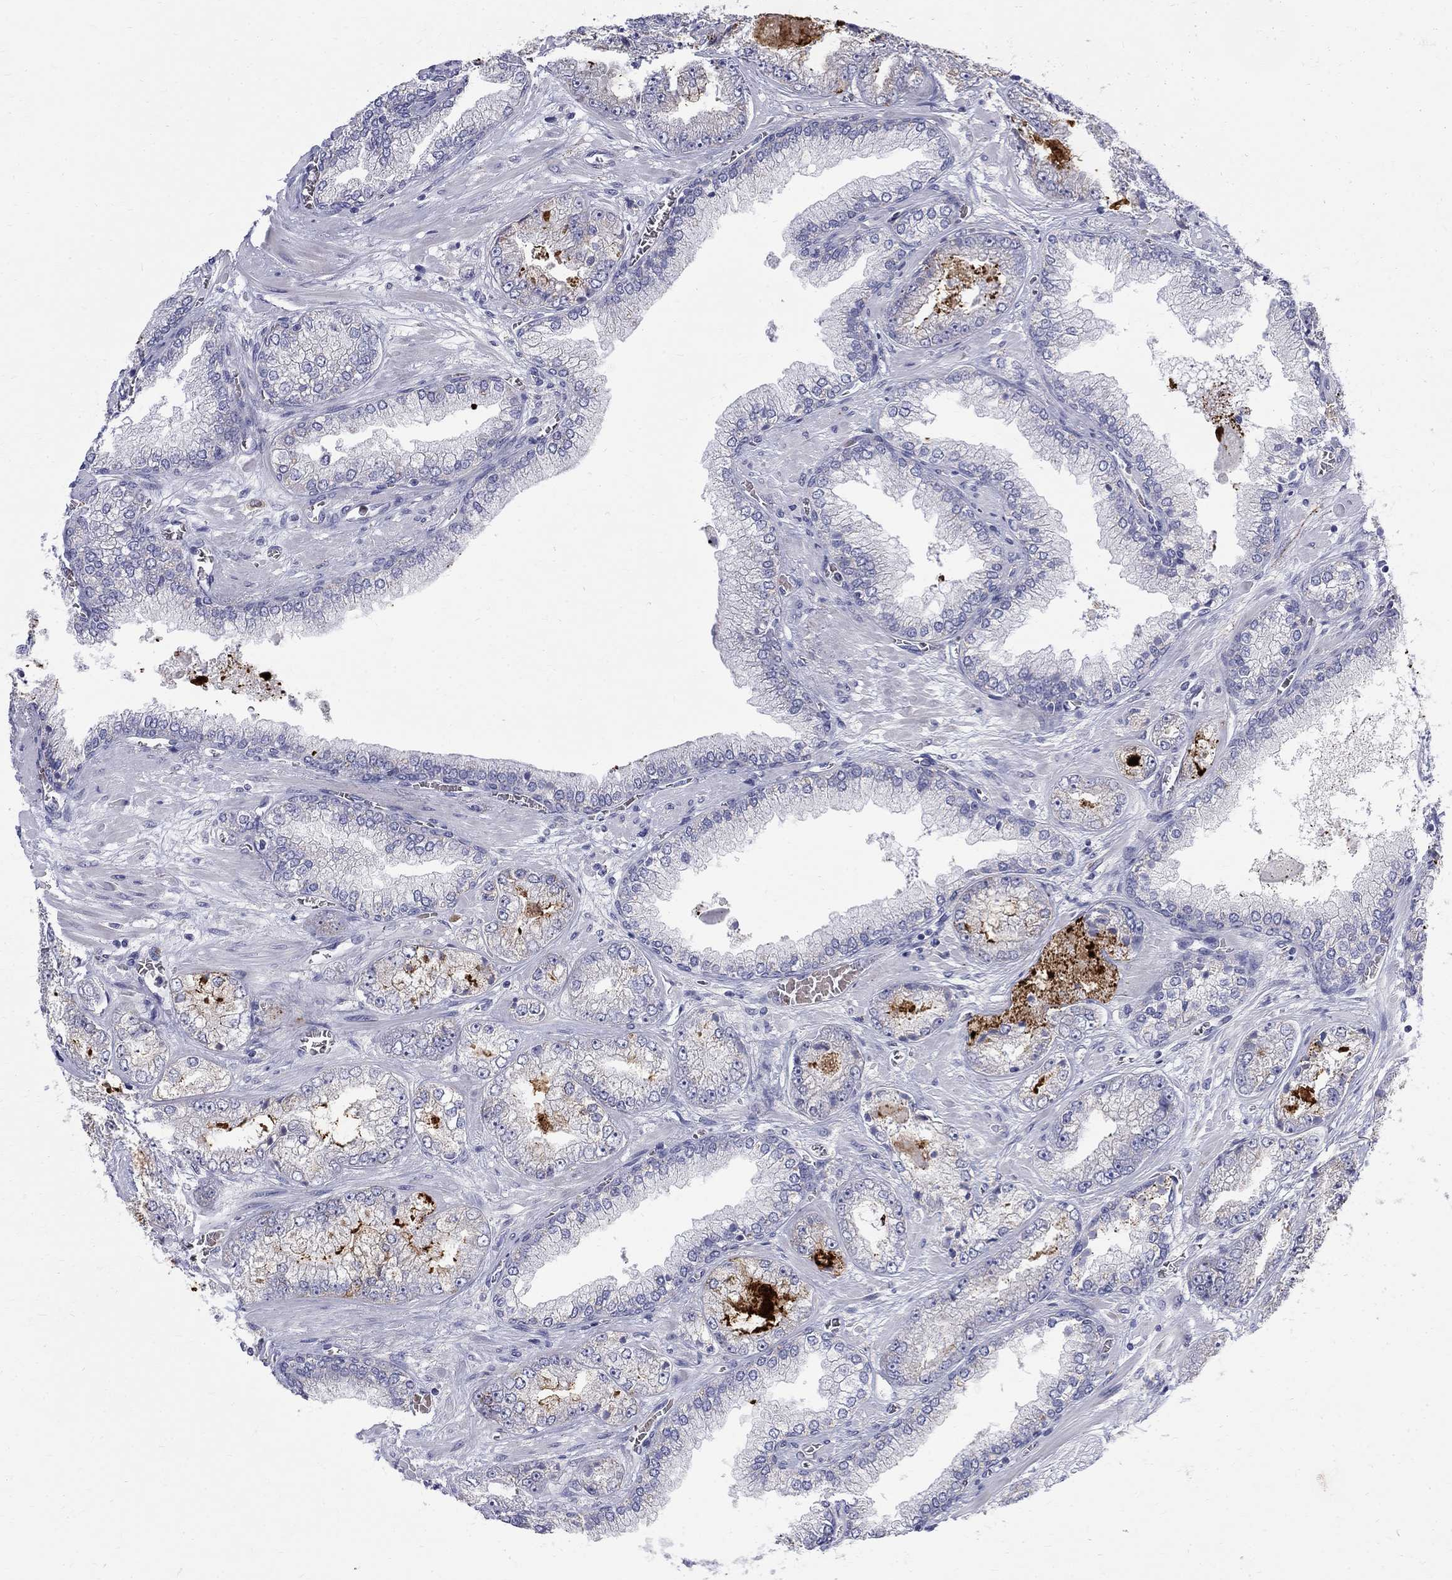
{"staining": {"intensity": "negative", "quantity": "none", "location": "none"}, "tissue": "prostate cancer", "cell_type": "Tumor cells", "image_type": "cancer", "snomed": [{"axis": "morphology", "description": "Adenocarcinoma, Low grade"}, {"axis": "topography", "description": "Prostate"}], "caption": "The image shows no significant expression in tumor cells of prostate cancer (low-grade adenocarcinoma).", "gene": "AGER", "patient": {"sex": "male", "age": 57}}